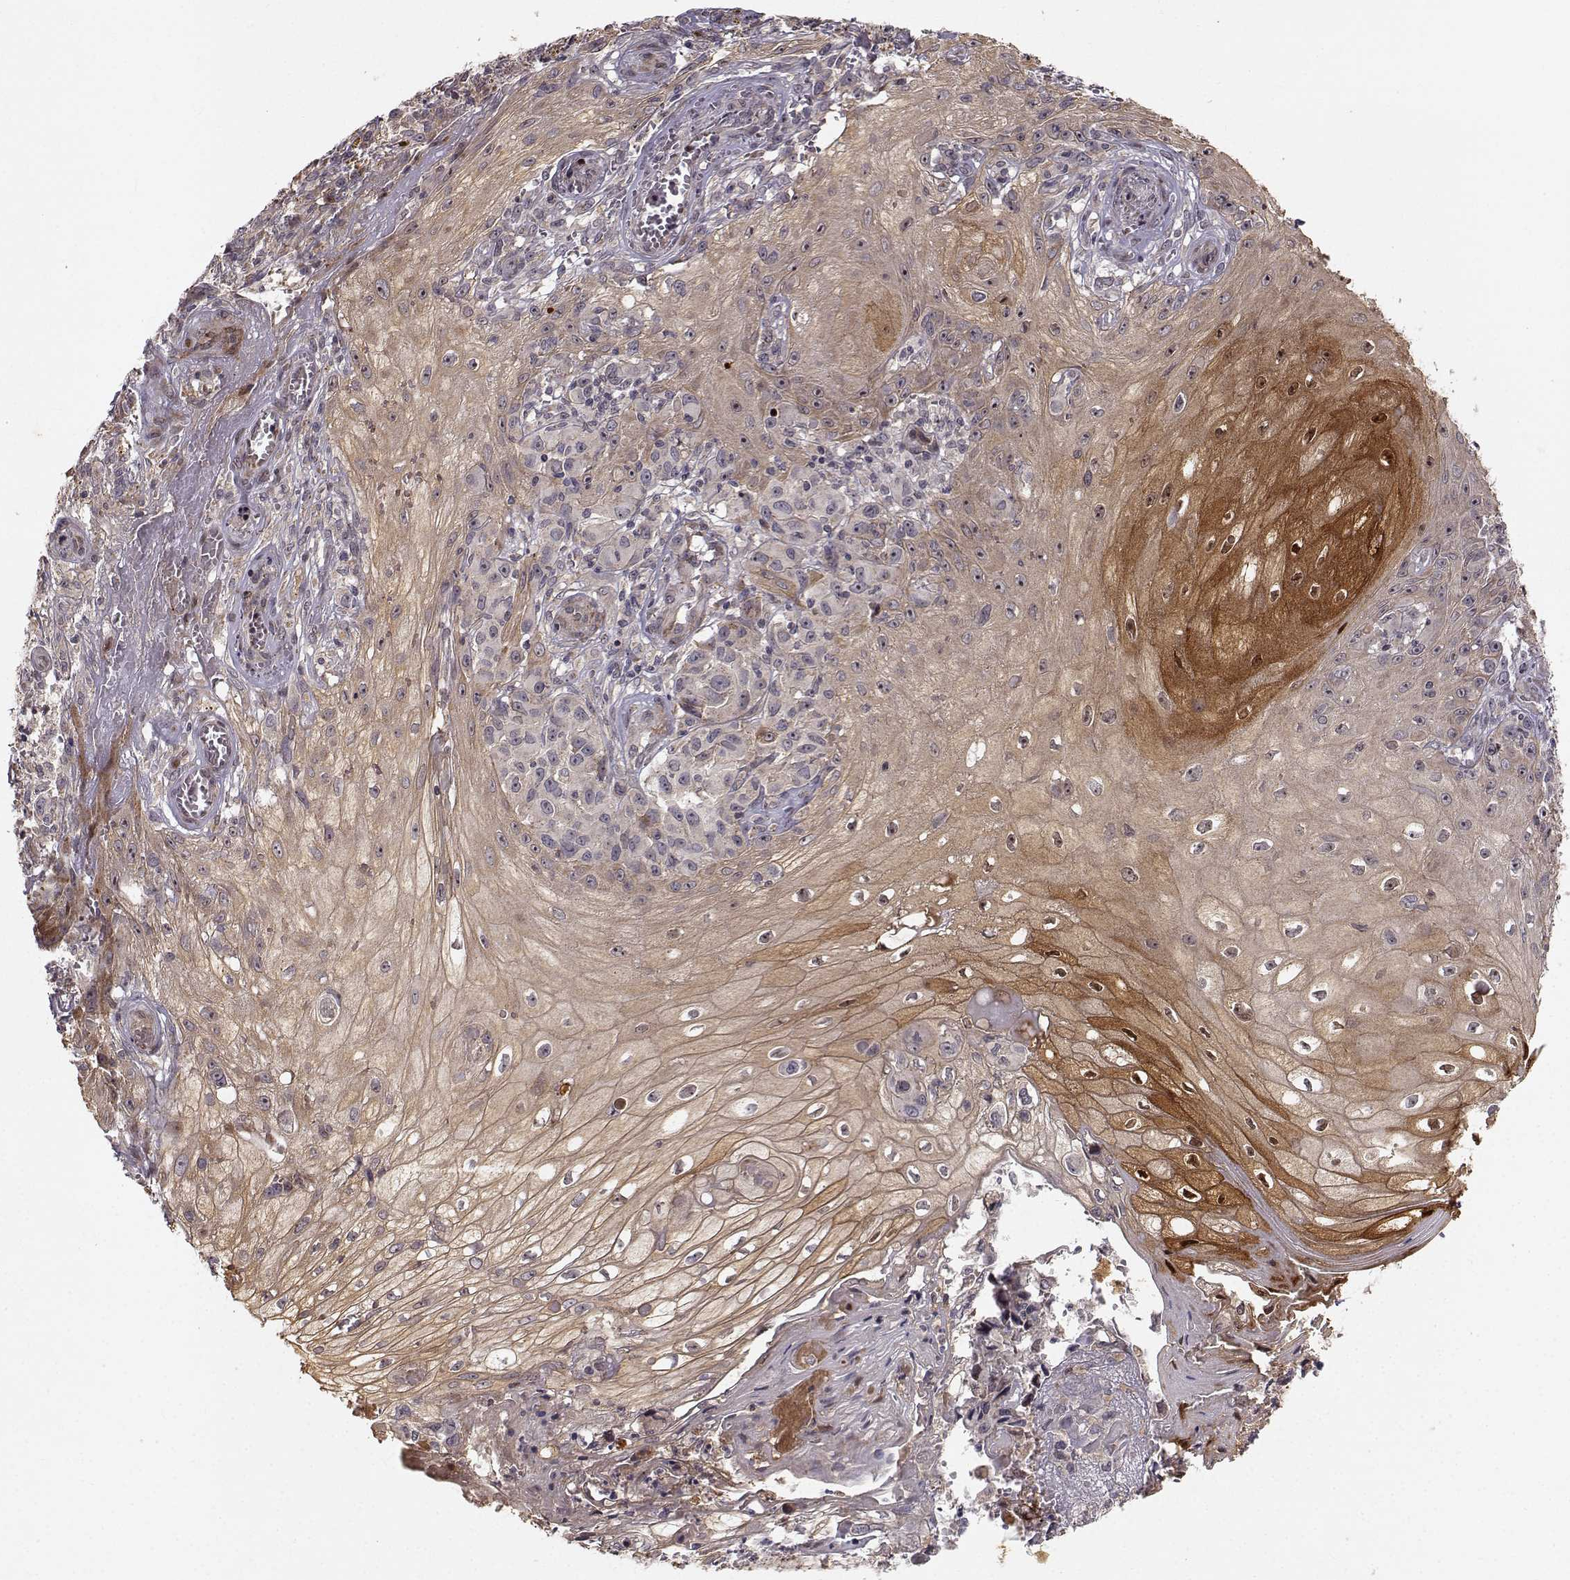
{"staining": {"intensity": "strong", "quantity": "<25%", "location": "cytoplasmic/membranous"}, "tissue": "melanoma", "cell_type": "Tumor cells", "image_type": "cancer", "snomed": [{"axis": "morphology", "description": "Malignant melanoma, NOS"}, {"axis": "topography", "description": "Skin"}], "caption": "A brown stain highlights strong cytoplasmic/membranous positivity of a protein in human malignant melanoma tumor cells. (DAB IHC, brown staining for protein, blue staining for nuclei).", "gene": "APC", "patient": {"sex": "female", "age": 53}}